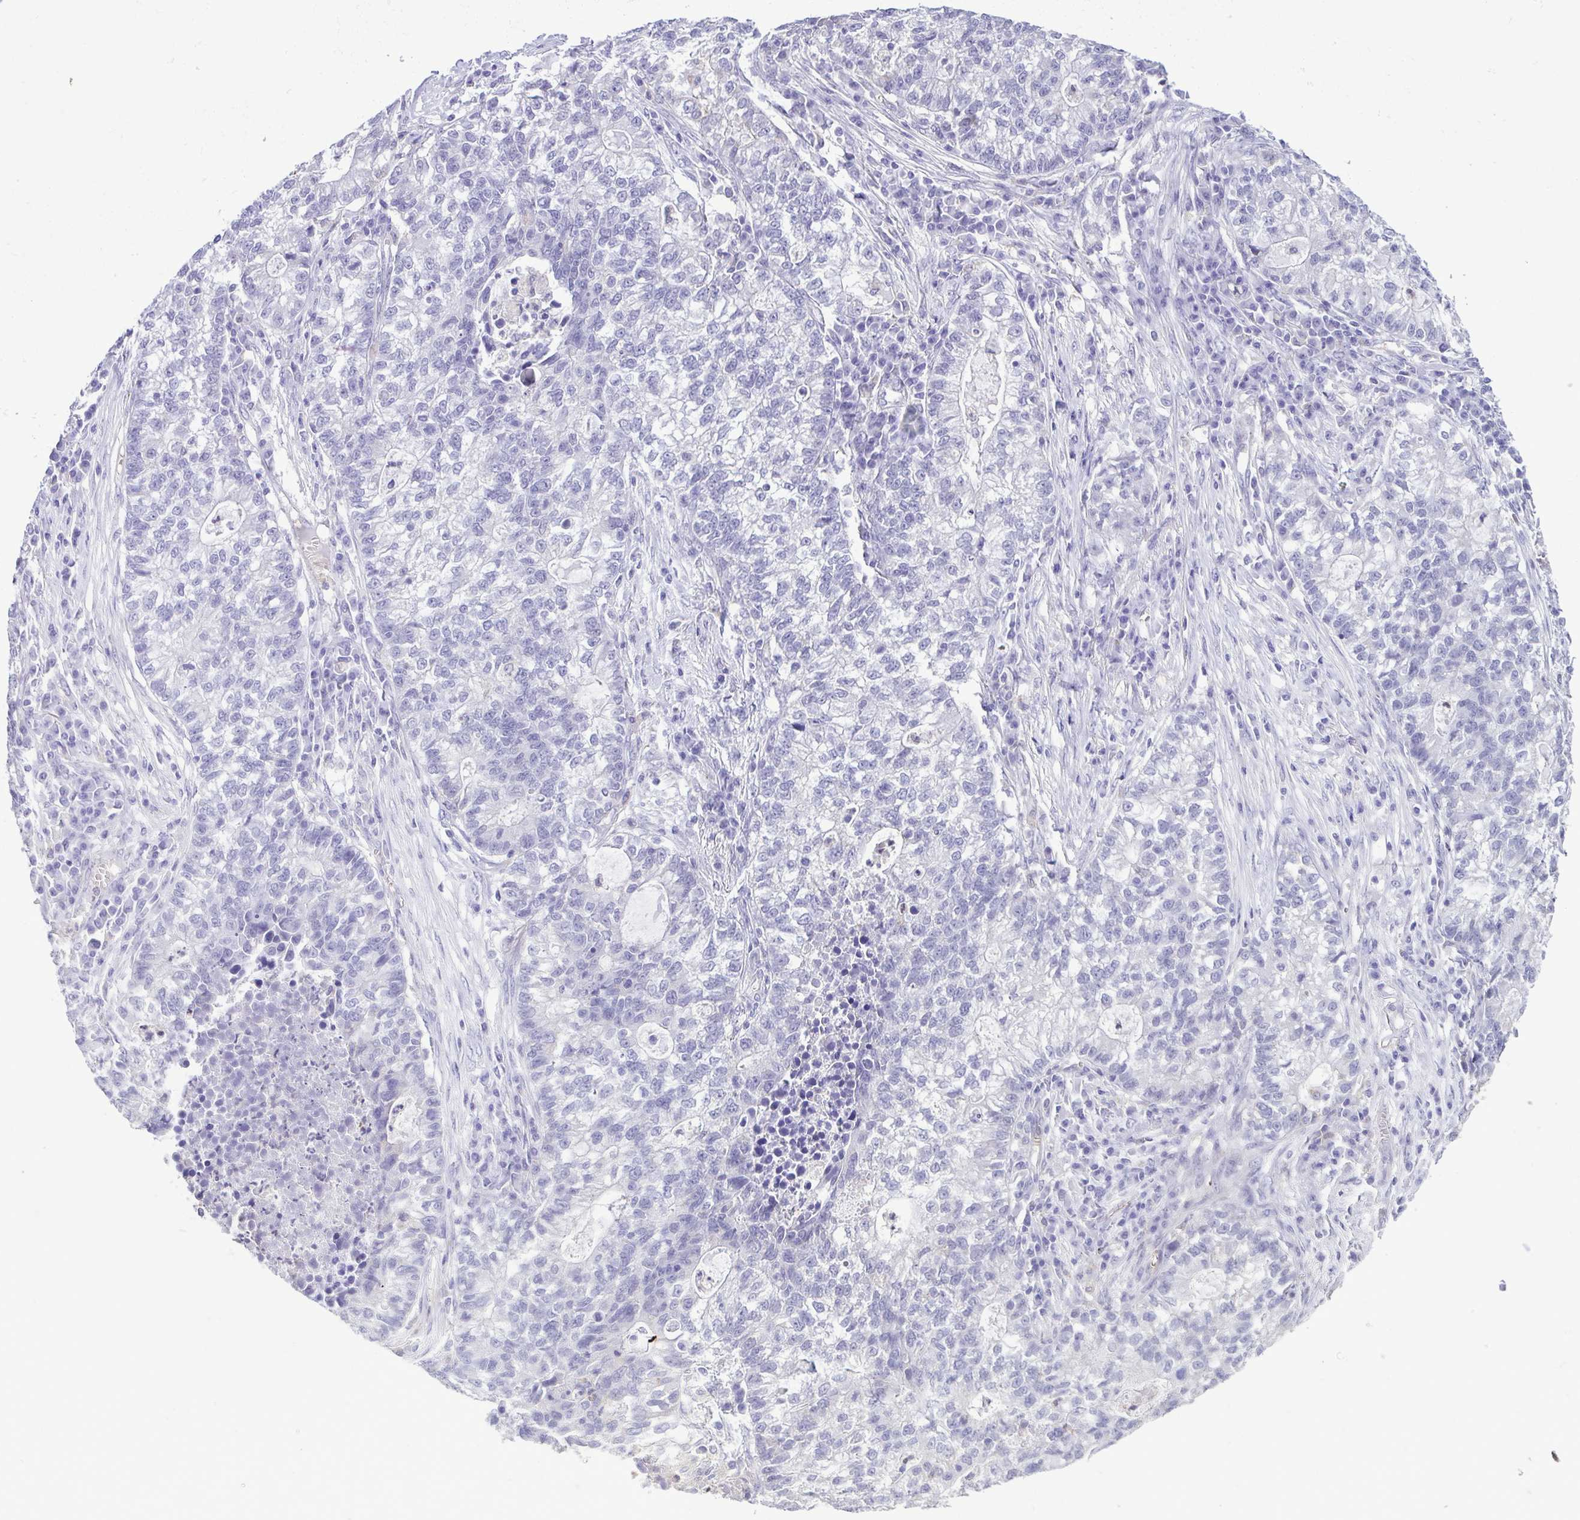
{"staining": {"intensity": "negative", "quantity": "none", "location": "none"}, "tissue": "lung cancer", "cell_type": "Tumor cells", "image_type": "cancer", "snomed": [{"axis": "morphology", "description": "Adenocarcinoma, NOS"}, {"axis": "topography", "description": "Lung"}], "caption": "Human adenocarcinoma (lung) stained for a protein using immunohistochemistry displays no expression in tumor cells.", "gene": "CBY2", "patient": {"sex": "male", "age": 57}}